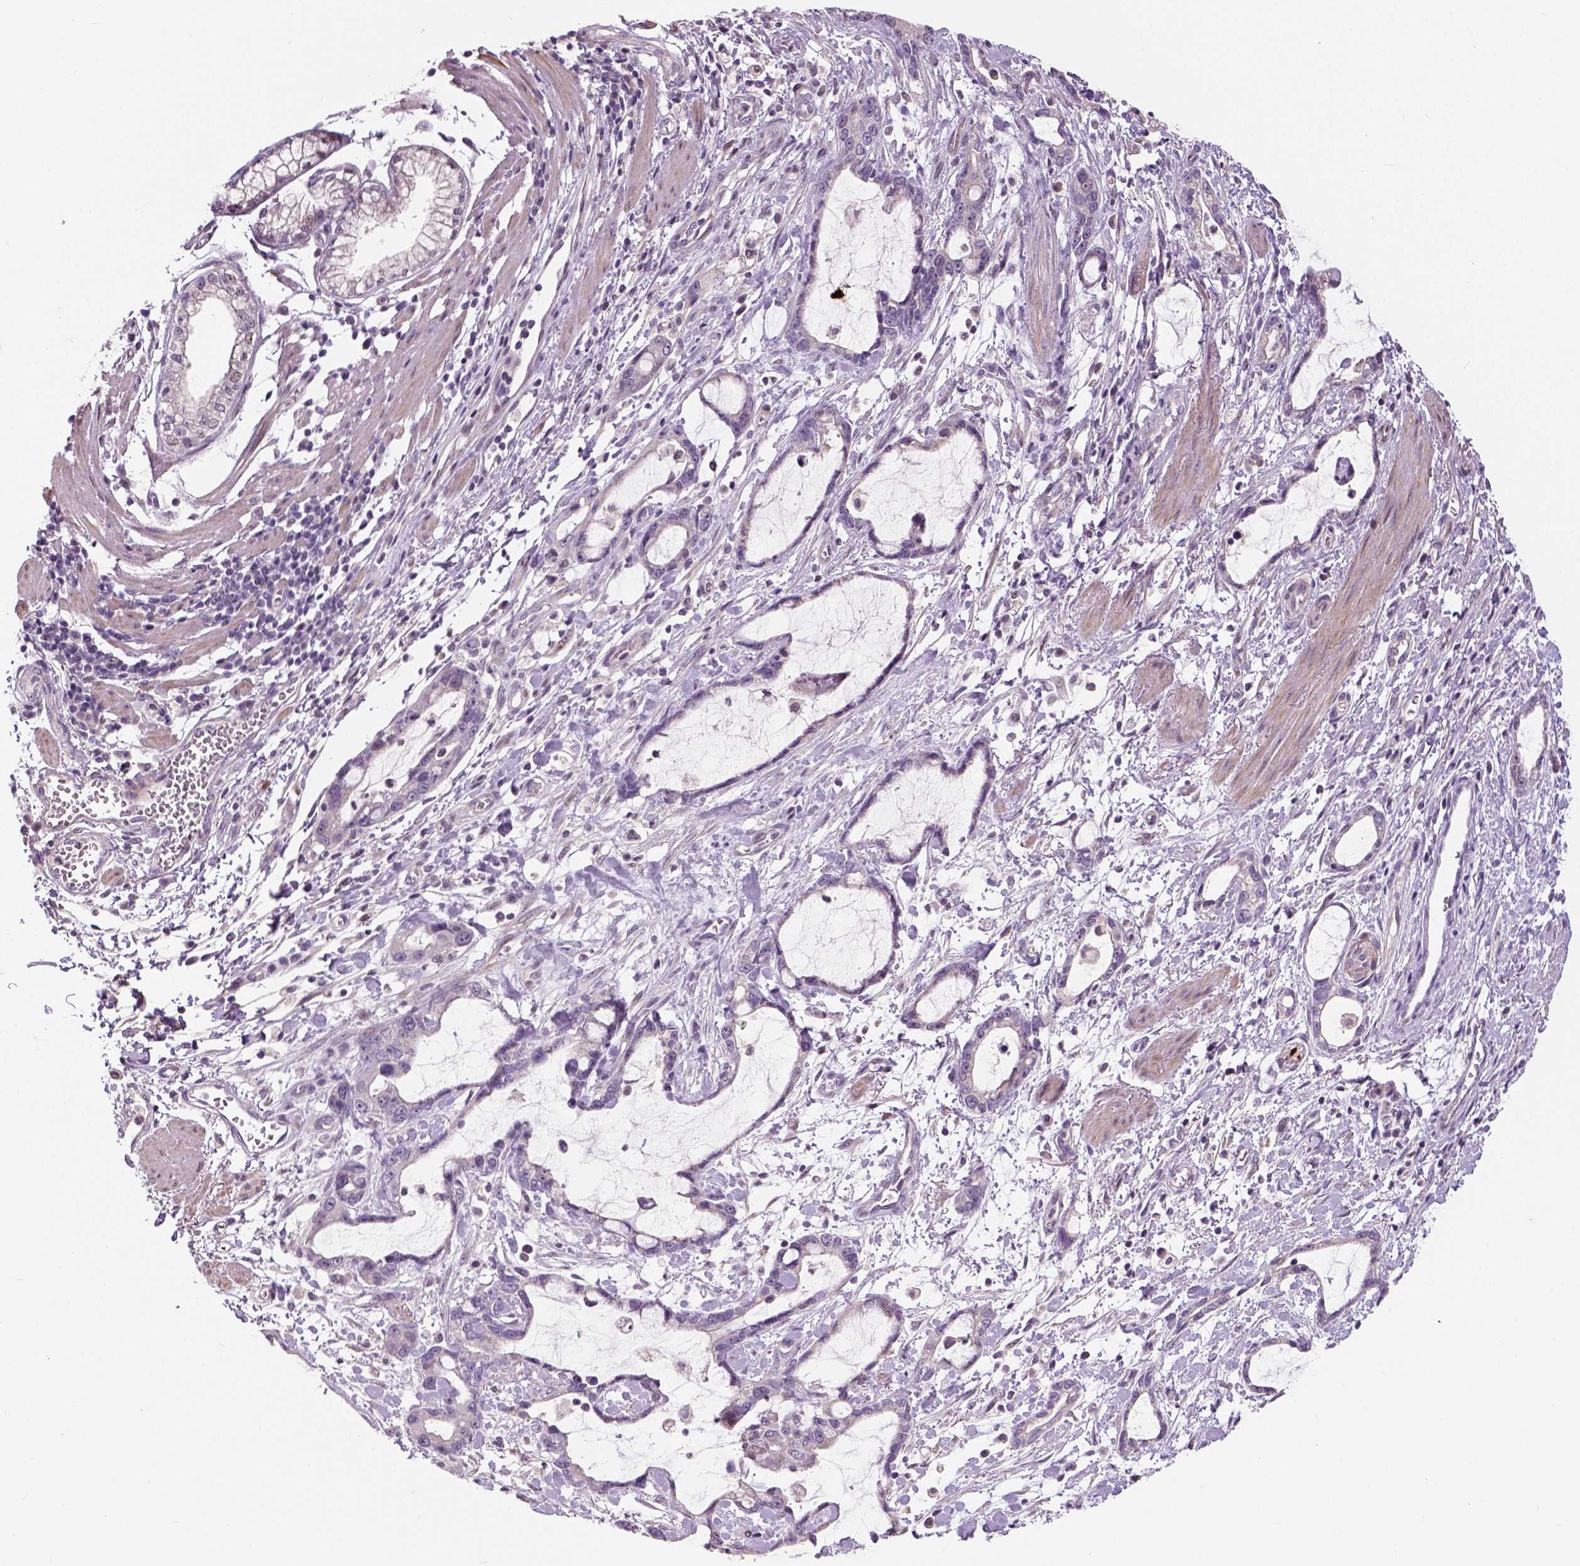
{"staining": {"intensity": "negative", "quantity": "none", "location": "none"}, "tissue": "stomach cancer", "cell_type": "Tumor cells", "image_type": "cancer", "snomed": [{"axis": "morphology", "description": "Adenocarcinoma, NOS"}, {"axis": "topography", "description": "Stomach"}], "caption": "Adenocarcinoma (stomach) was stained to show a protein in brown. There is no significant positivity in tumor cells. Brightfield microscopy of immunohistochemistry stained with DAB (3,3'-diaminobenzidine) (brown) and hematoxylin (blue), captured at high magnification.", "gene": "NECAB1", "patient": {"sex": "male", "age": 55}}